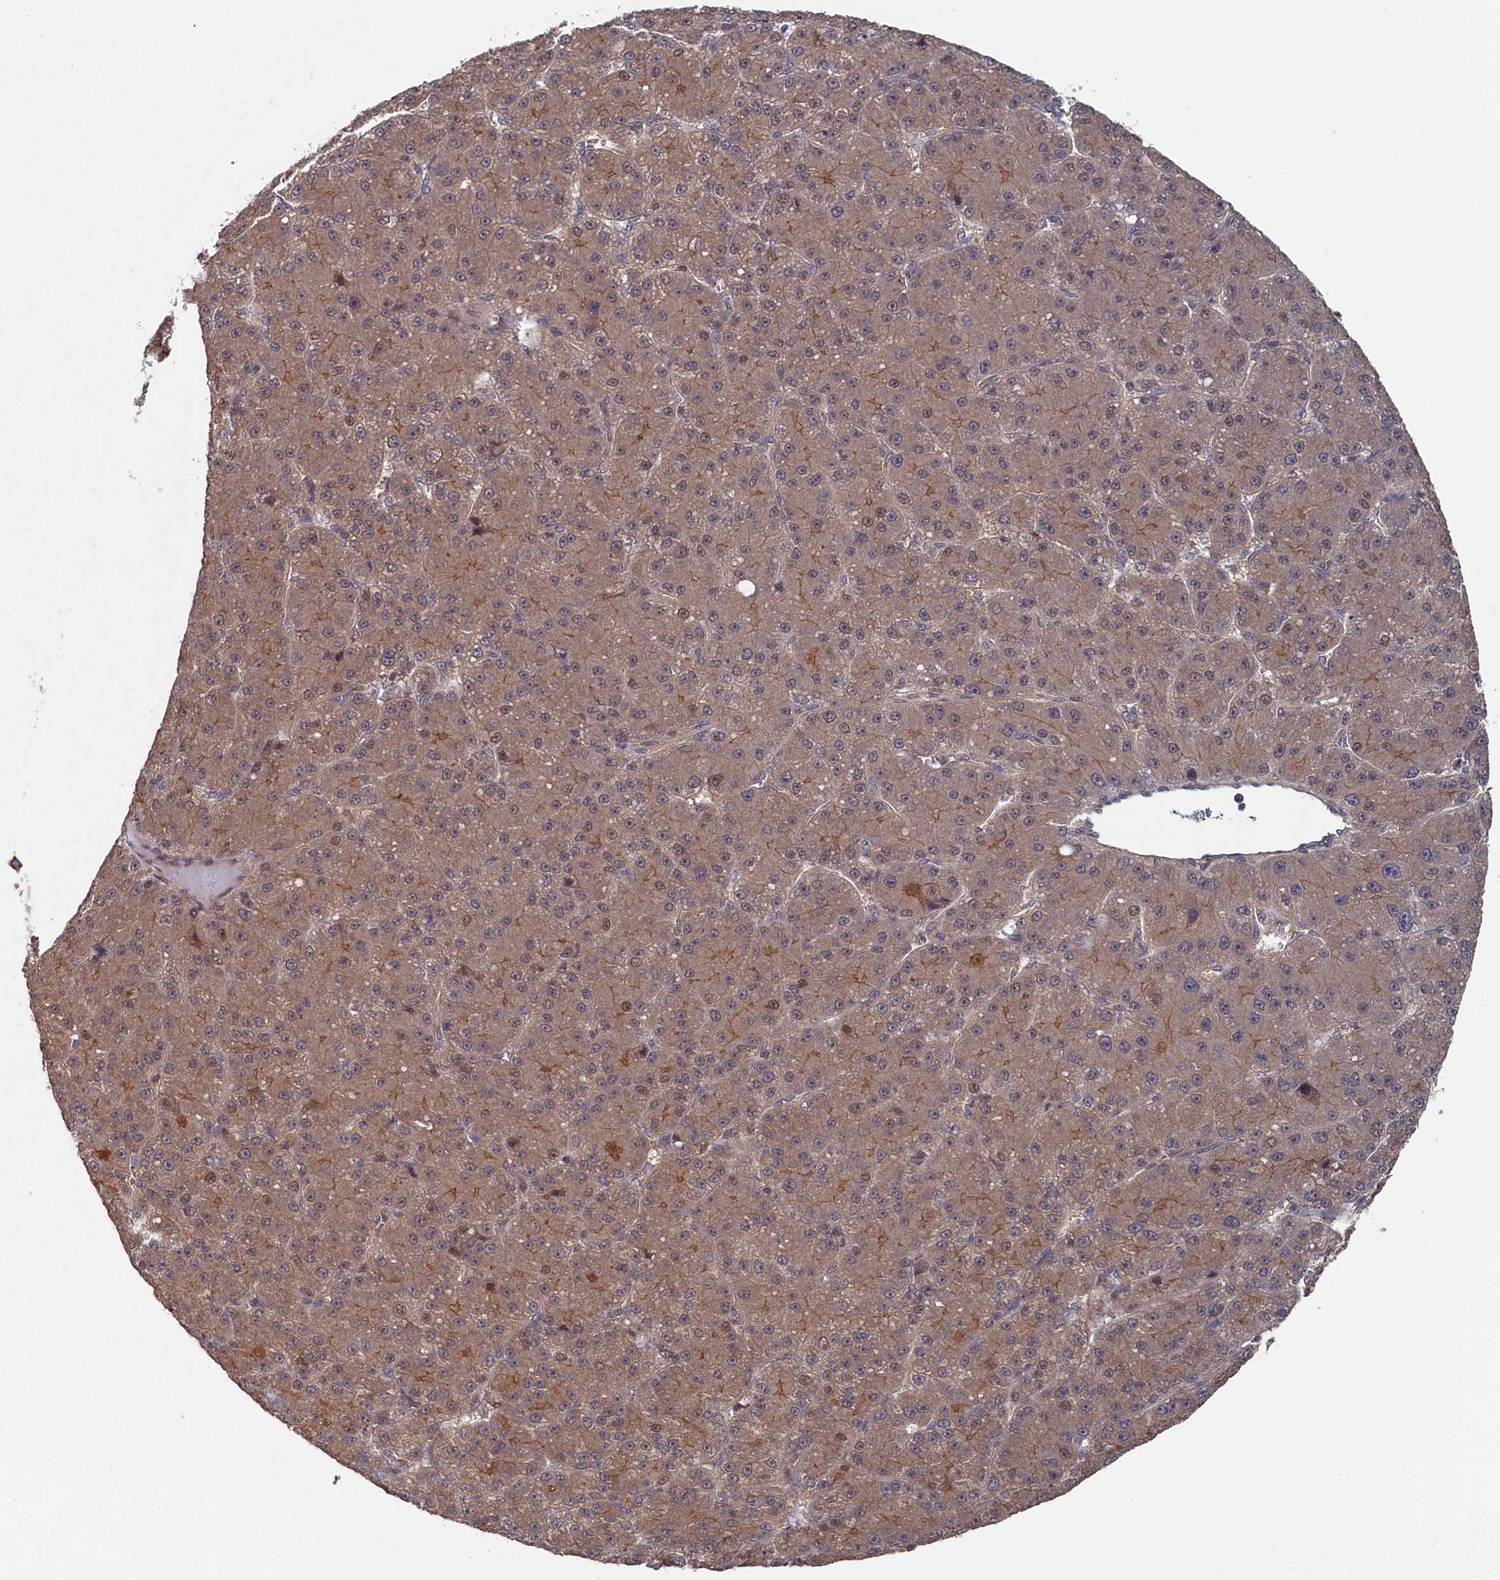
{"staining": {"intensity": "moderate", "quantity": ">75%", "location": "cytoplasmic/membranous"}, "tissue": "liver cancer", "cell_type": "Tumor cells", "image_type": "cancer", "snomed": [{"axis": "morphology", "description": "Carcinoma, Hepatocellular, NOS"}, {"axis": "topography", "description": "Liver"}], "caption": "Immunohistochemistry (DAB (3,3'-diaminobenzidine)) staining of liver cancer exhibits moderate cytoplasmic/membranous protein staining in approximately >75% of tumor cells. The staining was performed using DAB, with brown indicating positive protein expression. Nuclei are stained blue with hematoxylin.", "gene": "TMC5", "patient": {"sex": "male", "age": 67}}